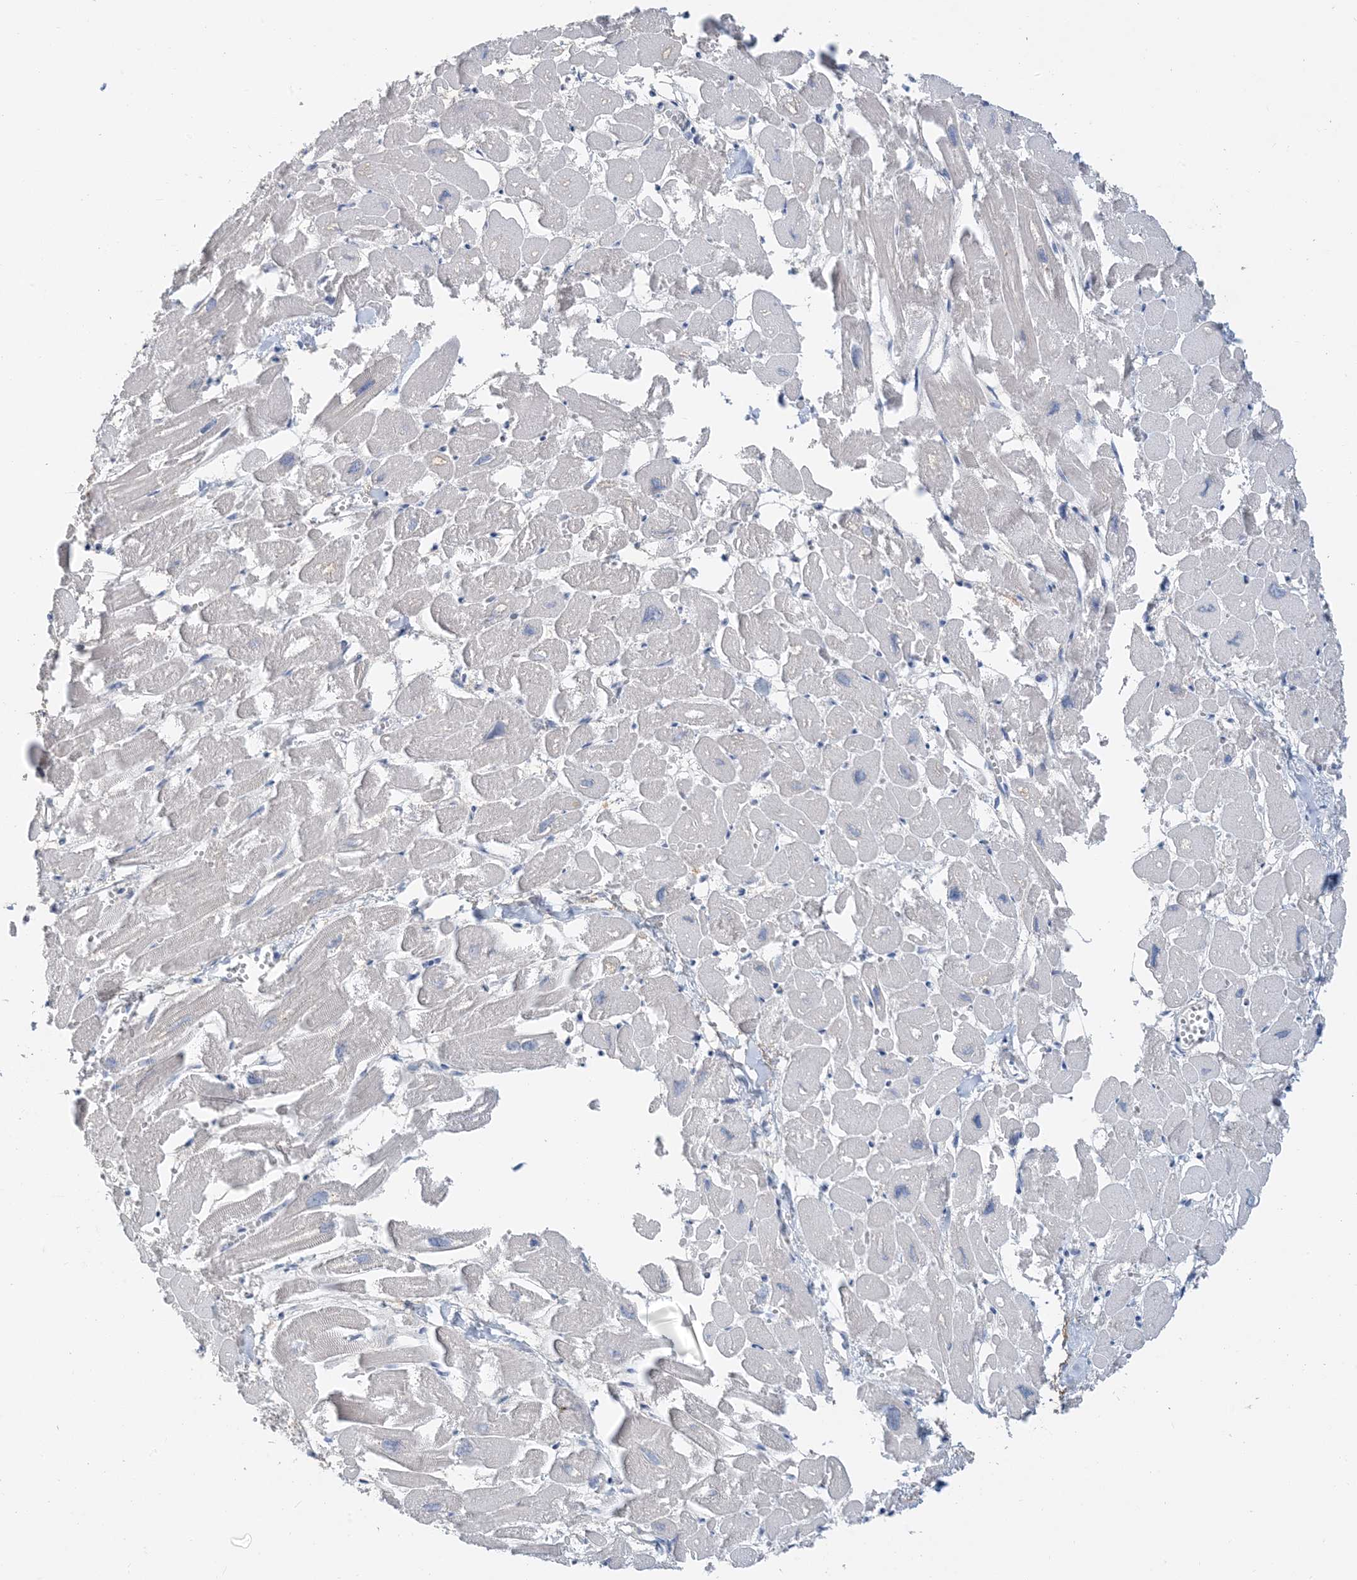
{"staining": {"intensity": "moderate", "quantity": "25%-75%", "location": "cytoplasmic/membranous"}, "tissue": "heart muscle", "cell_type": "Cardiomyocytes", "image_type": "normal", "snomed": [{"axis": "morphology", "description": "Normal tissue, NOS"}, {"axis": "topography", "description": "Heart"}], "caption": "Approximately 25%-75% of cardiomyocytes in benign heart muscle exhibit moderate cytoplasmic/membranous protein positivity as visualized by brown immunohistochemical staining.", "gene": "ZCCHC12", "patient": {"sex": "male", "age": 54}}